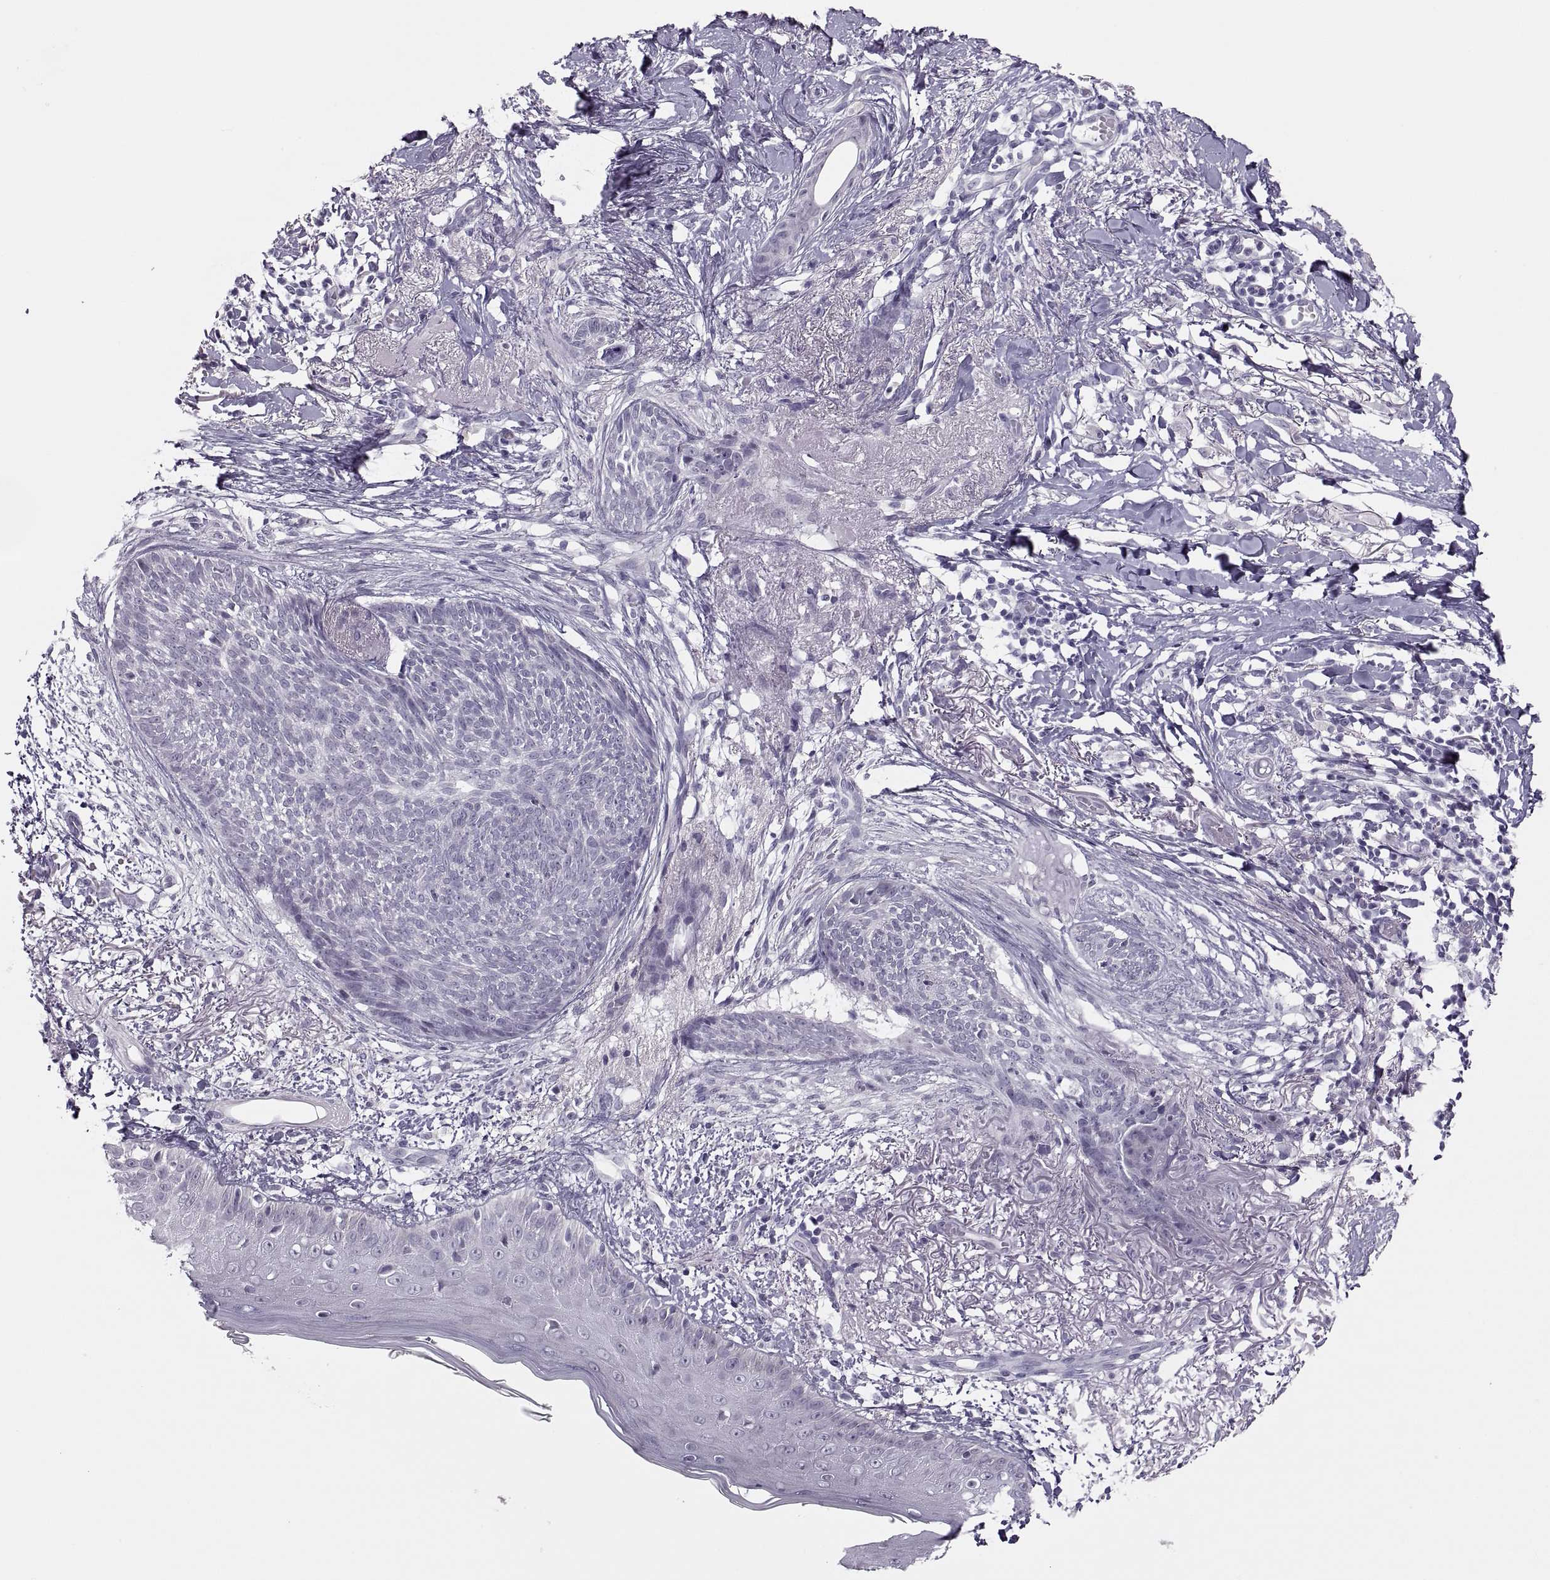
{"staining": {"intensity": "negative", "quantity": "none", "location": "none"}, "tissue": "skin cancer", "cell_type": "Tumor cells", "image_type": "cancer", "snomed": [{"axis": "morphology", "description": "Normal tissue, NOS"}, {"axis": "morphology", "description": "Basal cell carcinoma"}, {"axis": "topography", "description": "Skin"}], "caption": "Protein analysis of skin cancer (basal cell carcinoma) reveals no significant expression in tumor cells. (DAB (3,3'-diaminobenzidine) IHC visualized using brightfield microscopy, high magnification).", "gene": "C3orf22", "patient": {"sex": "male", "age": 84}}